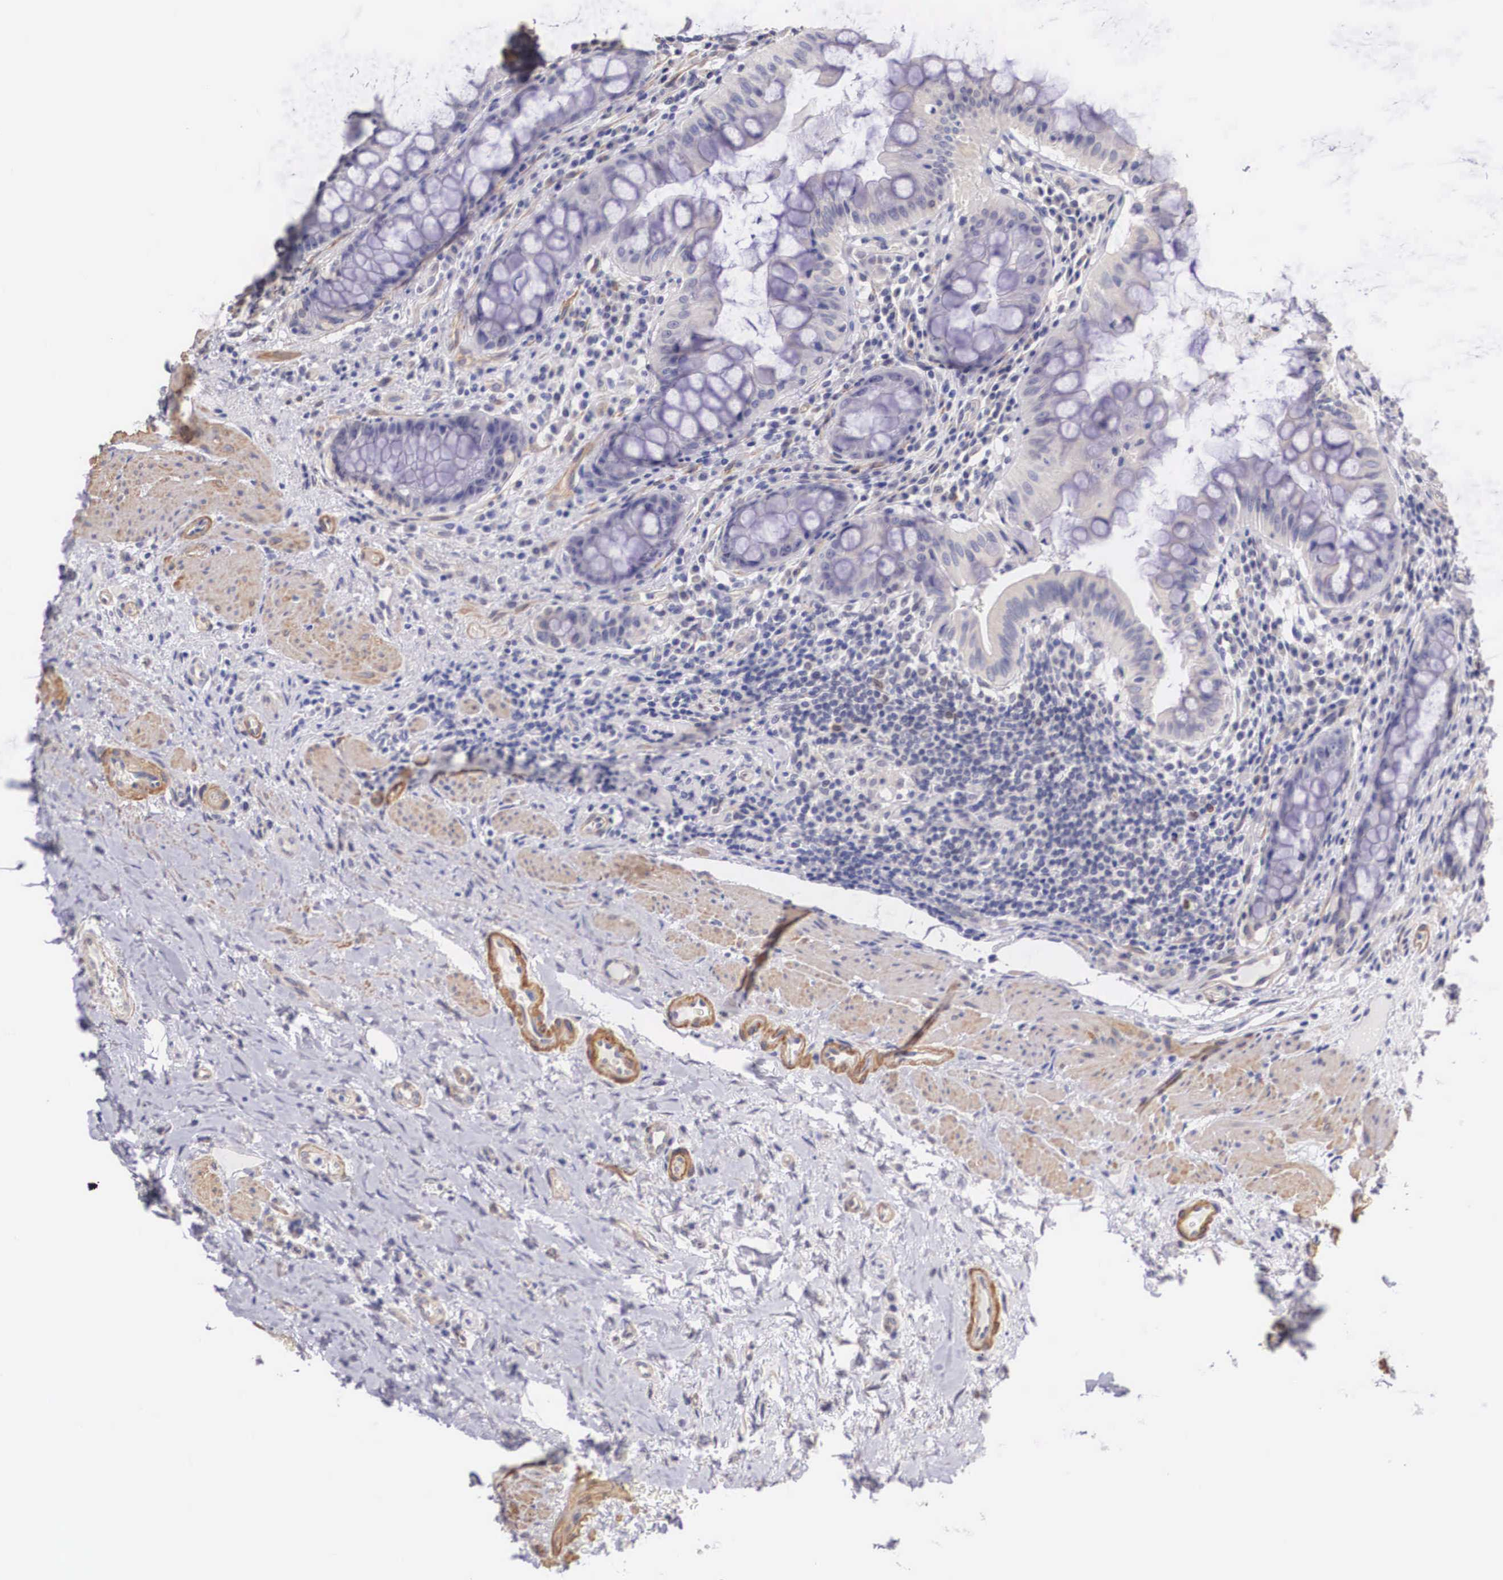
{"staining": {"intensity": "negative", "quantity": "none", "location": "none"}, "tissue": "rectum", "cell_type": "Glandular cells", "image_type": "normal", "snomed": [{"axis": "morphology", "description": "Normal tissue, NOS"}, {"axis": "topography", "description": "Rectum"}], "caption": "IHC image of benign human rectum stained for a protein (brown), which reveals no staining in glandular cells. Brightfield microscopy of immunohistochemistry (IHC) stained with DAB (brown) and hematoxylin (blue), captured at high magnification.", "gene": "ENOX2", "patient": {"sex": "female", "age": 75}}